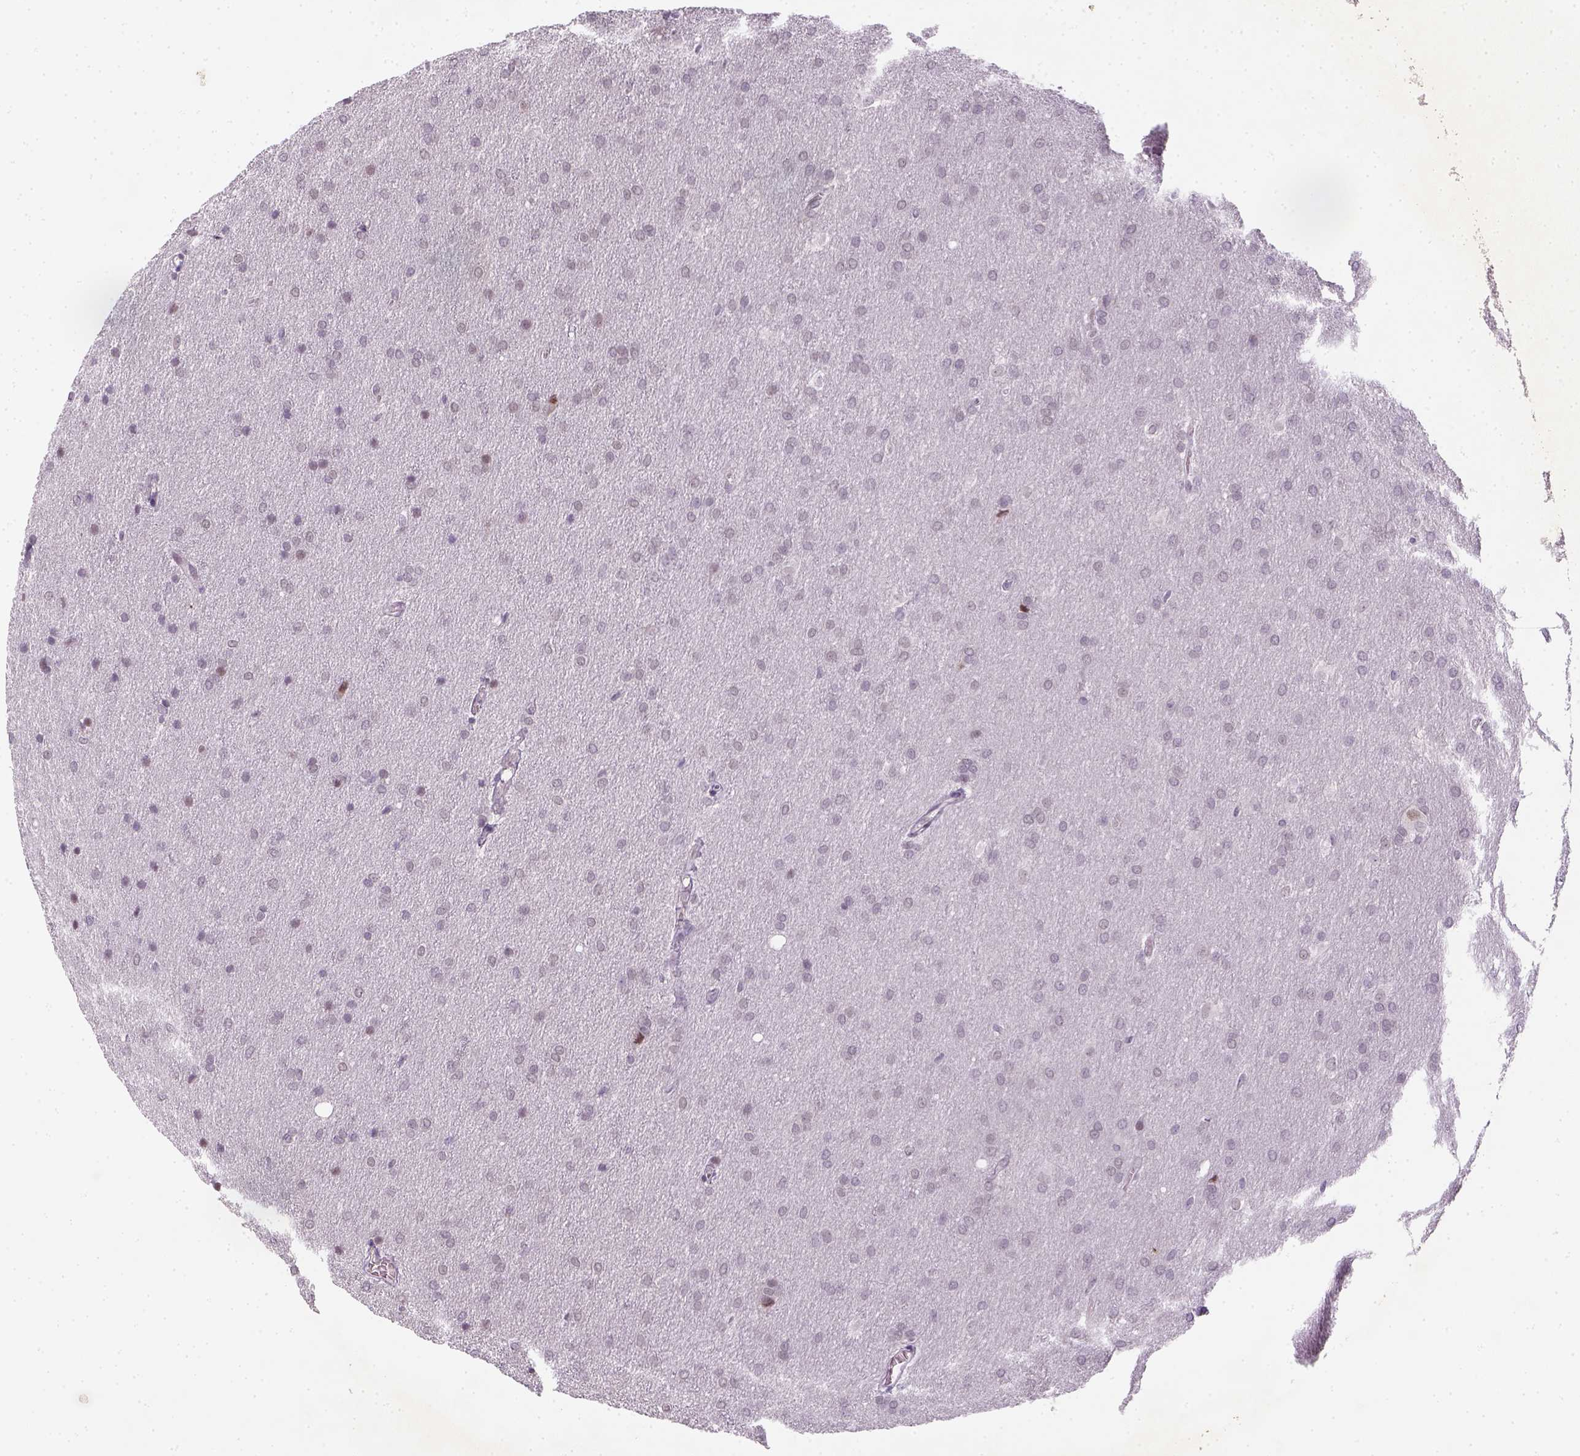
{"staining": {"intensity": "negative", "quantity": "none", "location": "none"}, "tissue": "glioma", "cell_type": "Tumor cells", "image_type": "cancer", "snomed": [{"axis": "morphology", "description": "Glioma, malignant, Low grade"}, {"axis": "topography", "description": "Brain"}], "caption": "The image exhibits no staining of tumor cells in malignant glioma (low-grade).", "gene": "MAGEB3", "patient": {"sex": "female", "age": 32}}